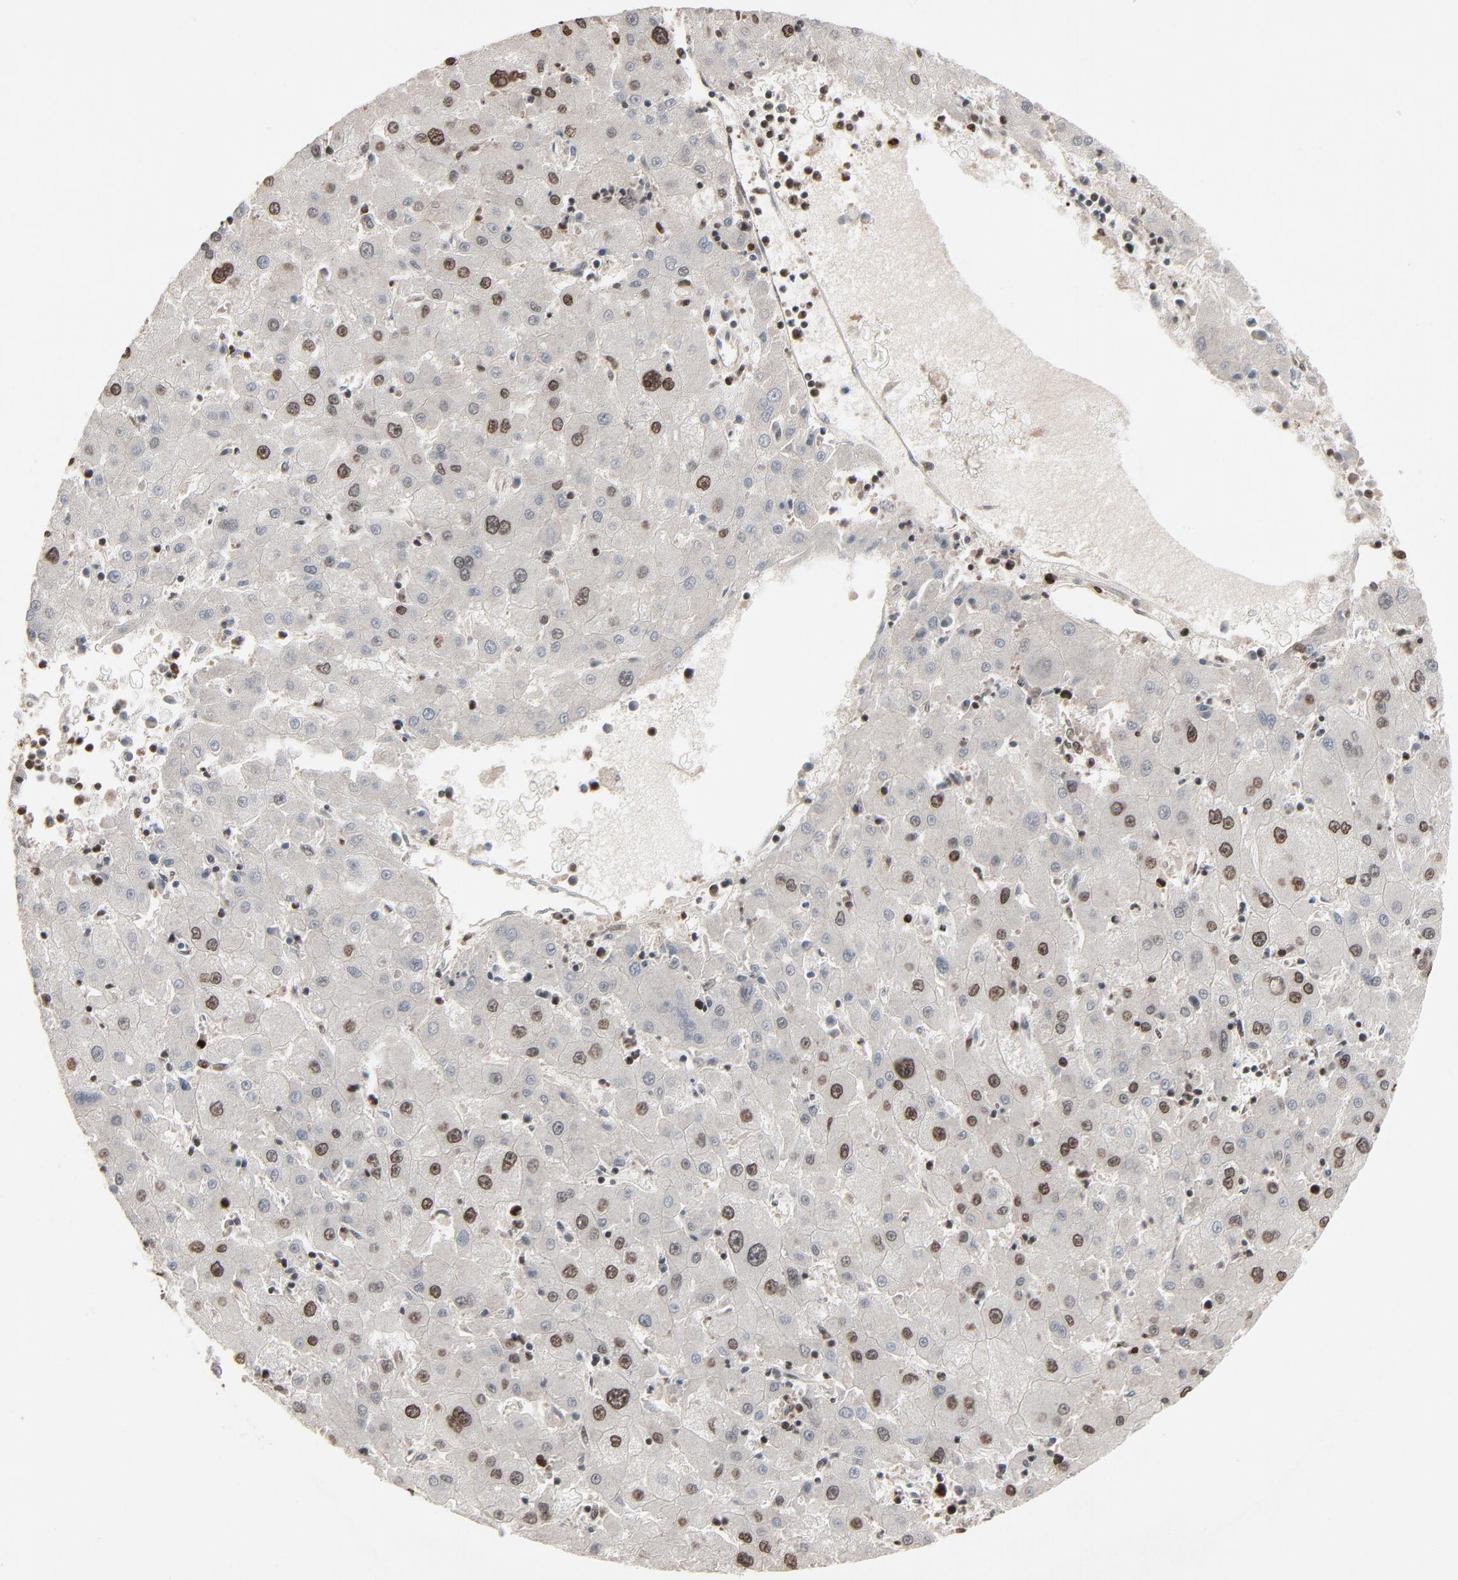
{"staining": {"intensity": "moderate", "quantity": "25%-75%", "location": "nuclear"}, "tissue": "liver cancer", "cell_type": "Tumor cells", "image_type": "cancer", "snomed": [{"axis": "morphology", "description": "Carcinoma, Hepatocellular, NOS"}, {"axis": "topography", "description": "Liver"}], "caption": "An immunohistochemistry (IHC) histopathology image of tumor tissue is shown. Protein staining in brown shows moderate nuclear positivity in liver hepatocellular carcinoma within tumor cells.", "gene": "RPS6KA3", "patient": {"sex": "male", "age": 72}}